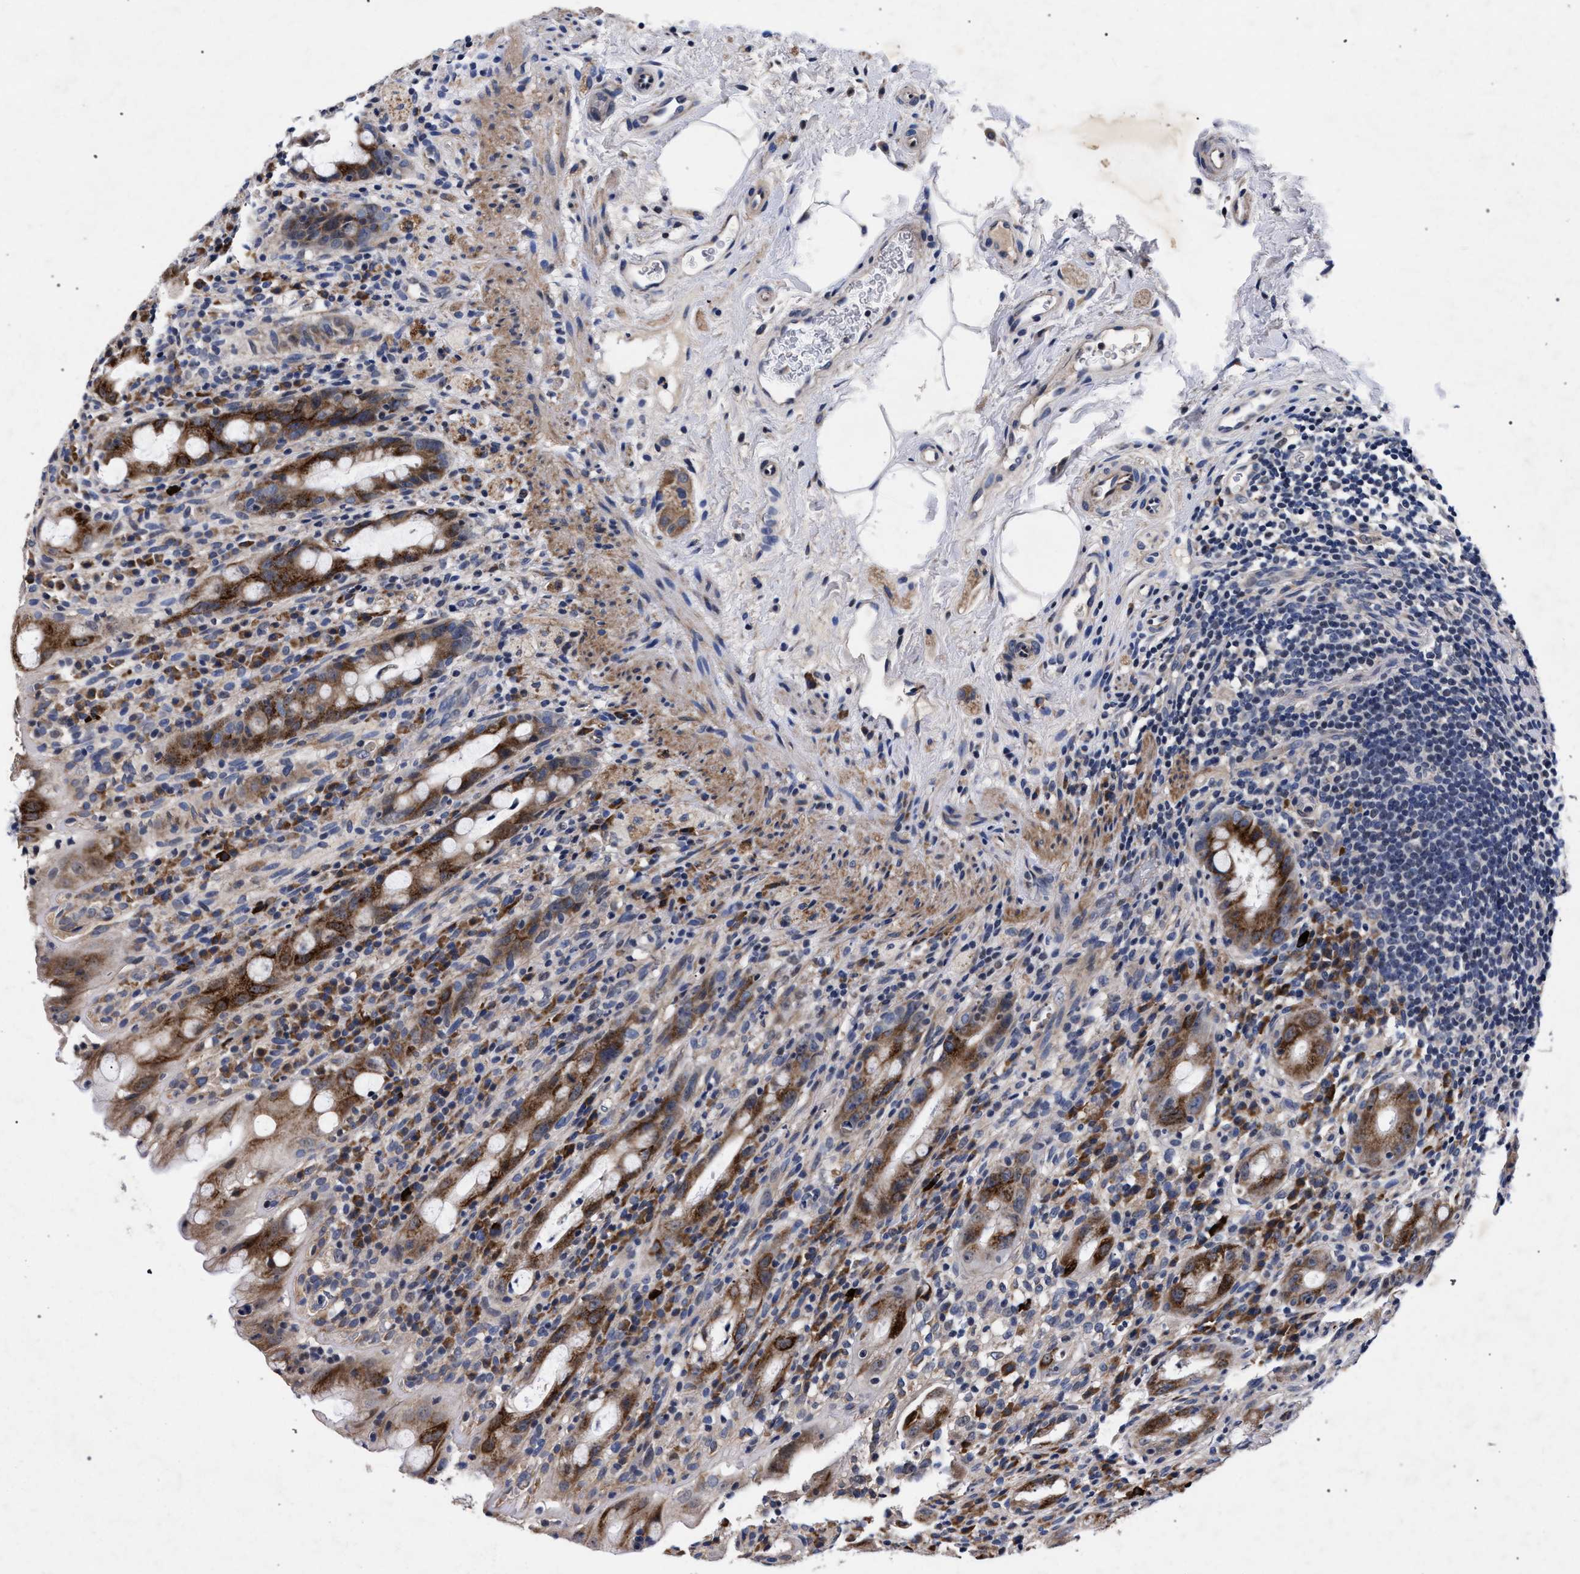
{"staining": {"intensity": "strong", "quantity": ">75%", "location": "cytoplasmic/membranous"}, "tissue": "rectum", "cell_type": "Glandular cells", "image_type": "normal", "snomed": [{"axis": "morphology", "description": "Normal tissue, NOS"}, {"axis": "topography", "description": "Rectum"}], "caption": "IHC (DAB) staining of normal human rectum demonstrates strong cytoplasmic/membranous protein expression in approximately >75% of glandular cells. IHC stains the protein in brown and the nuclei are stained blue.", "gene": "CFAP95", "patient": {"sex": "male", "age": 44}}